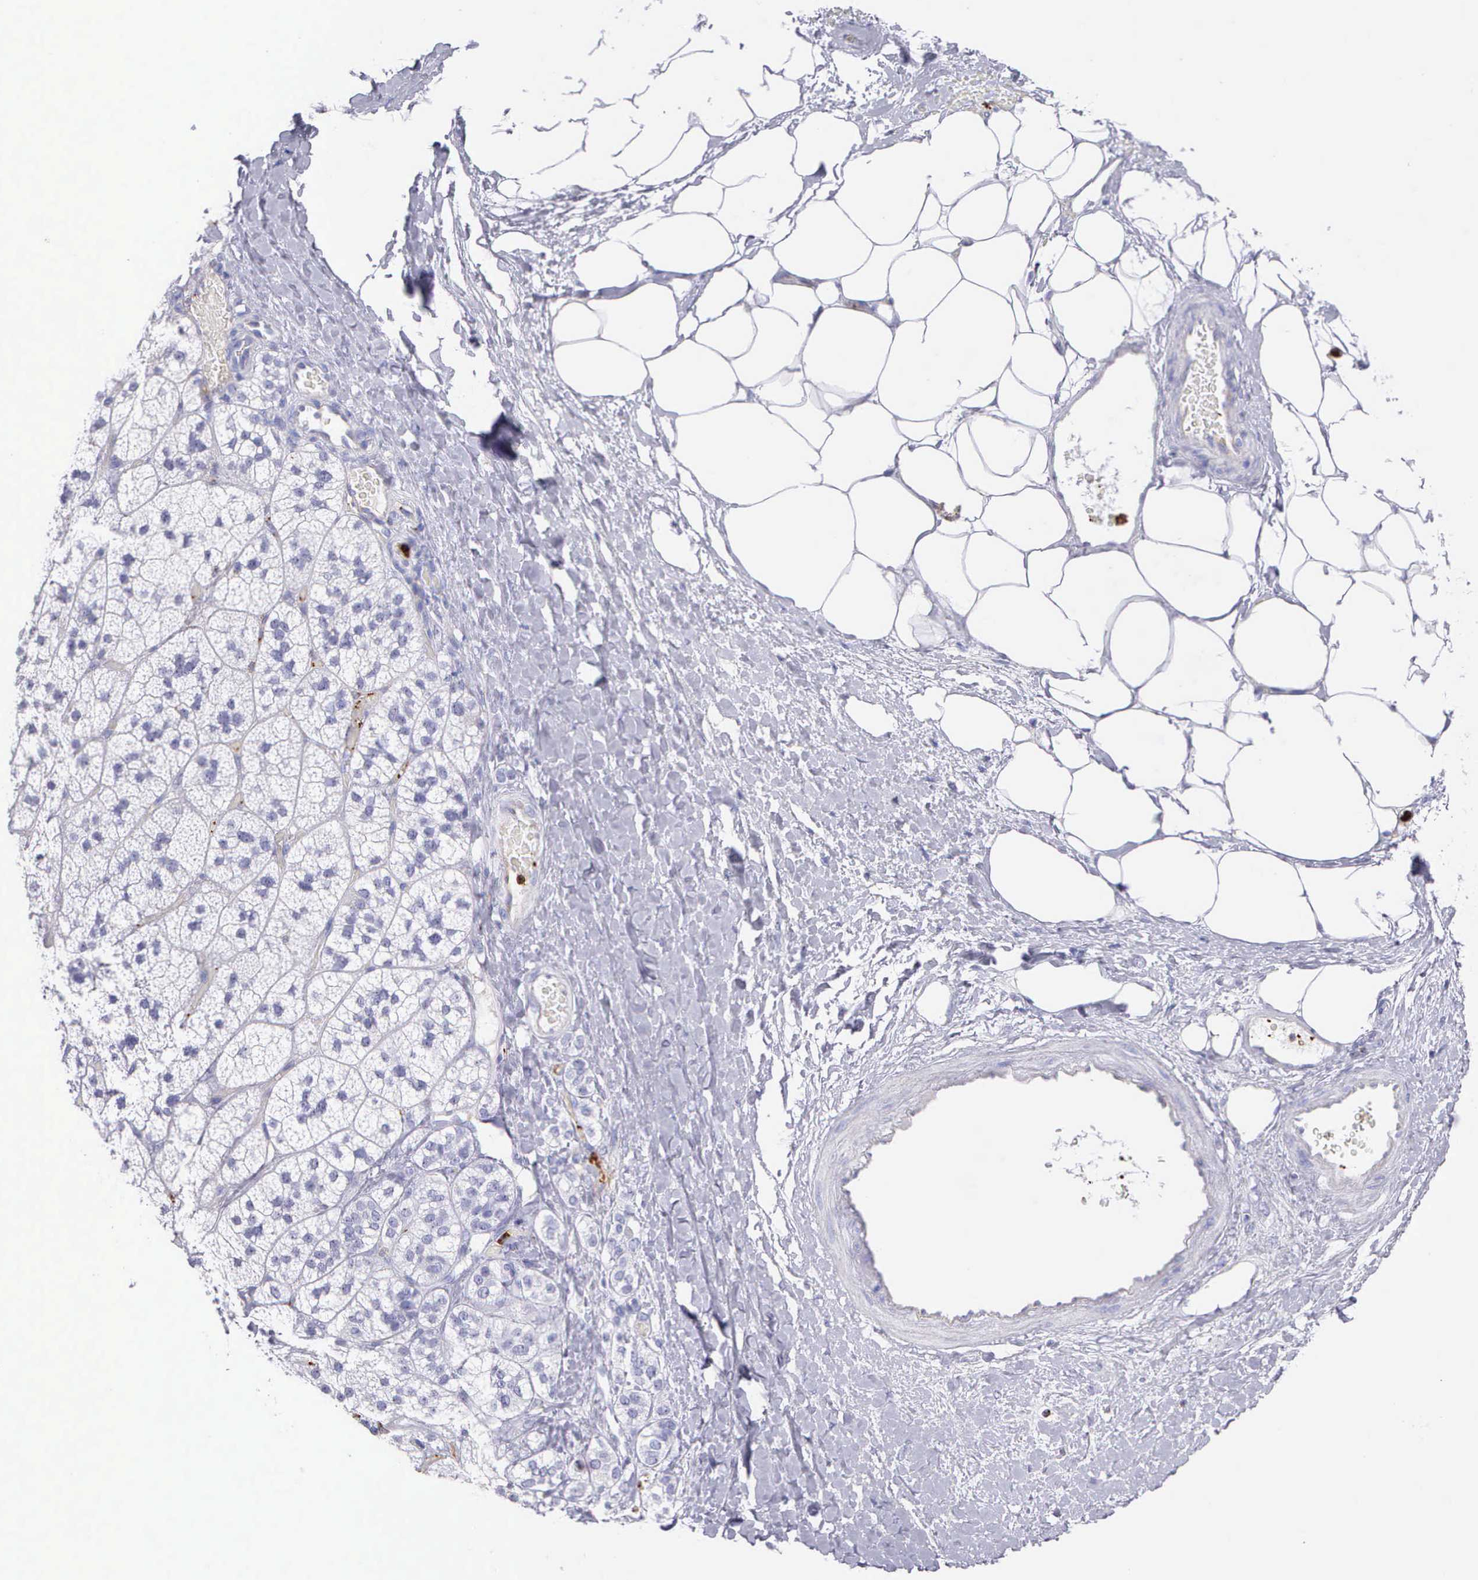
{"staining": {"intensity": "negative", "quantity": "none", "location": "none"}, "tissue": "adrenal gland", "cell_type": "Glandular cells", "image_type": "normal", "snomed": [{"axis": "morphology", "description": "Normal tissue, NOS"}, {"axis": "topography", "description": "Adrenal gland"}], "caption": "IHC micrograph of unremarkable human adrenal gland stained for a protein (brown), which demonstrates no staining in glandular cells.", "gene": "SRGN", "patient": {"sex": "male", "age": 57}}